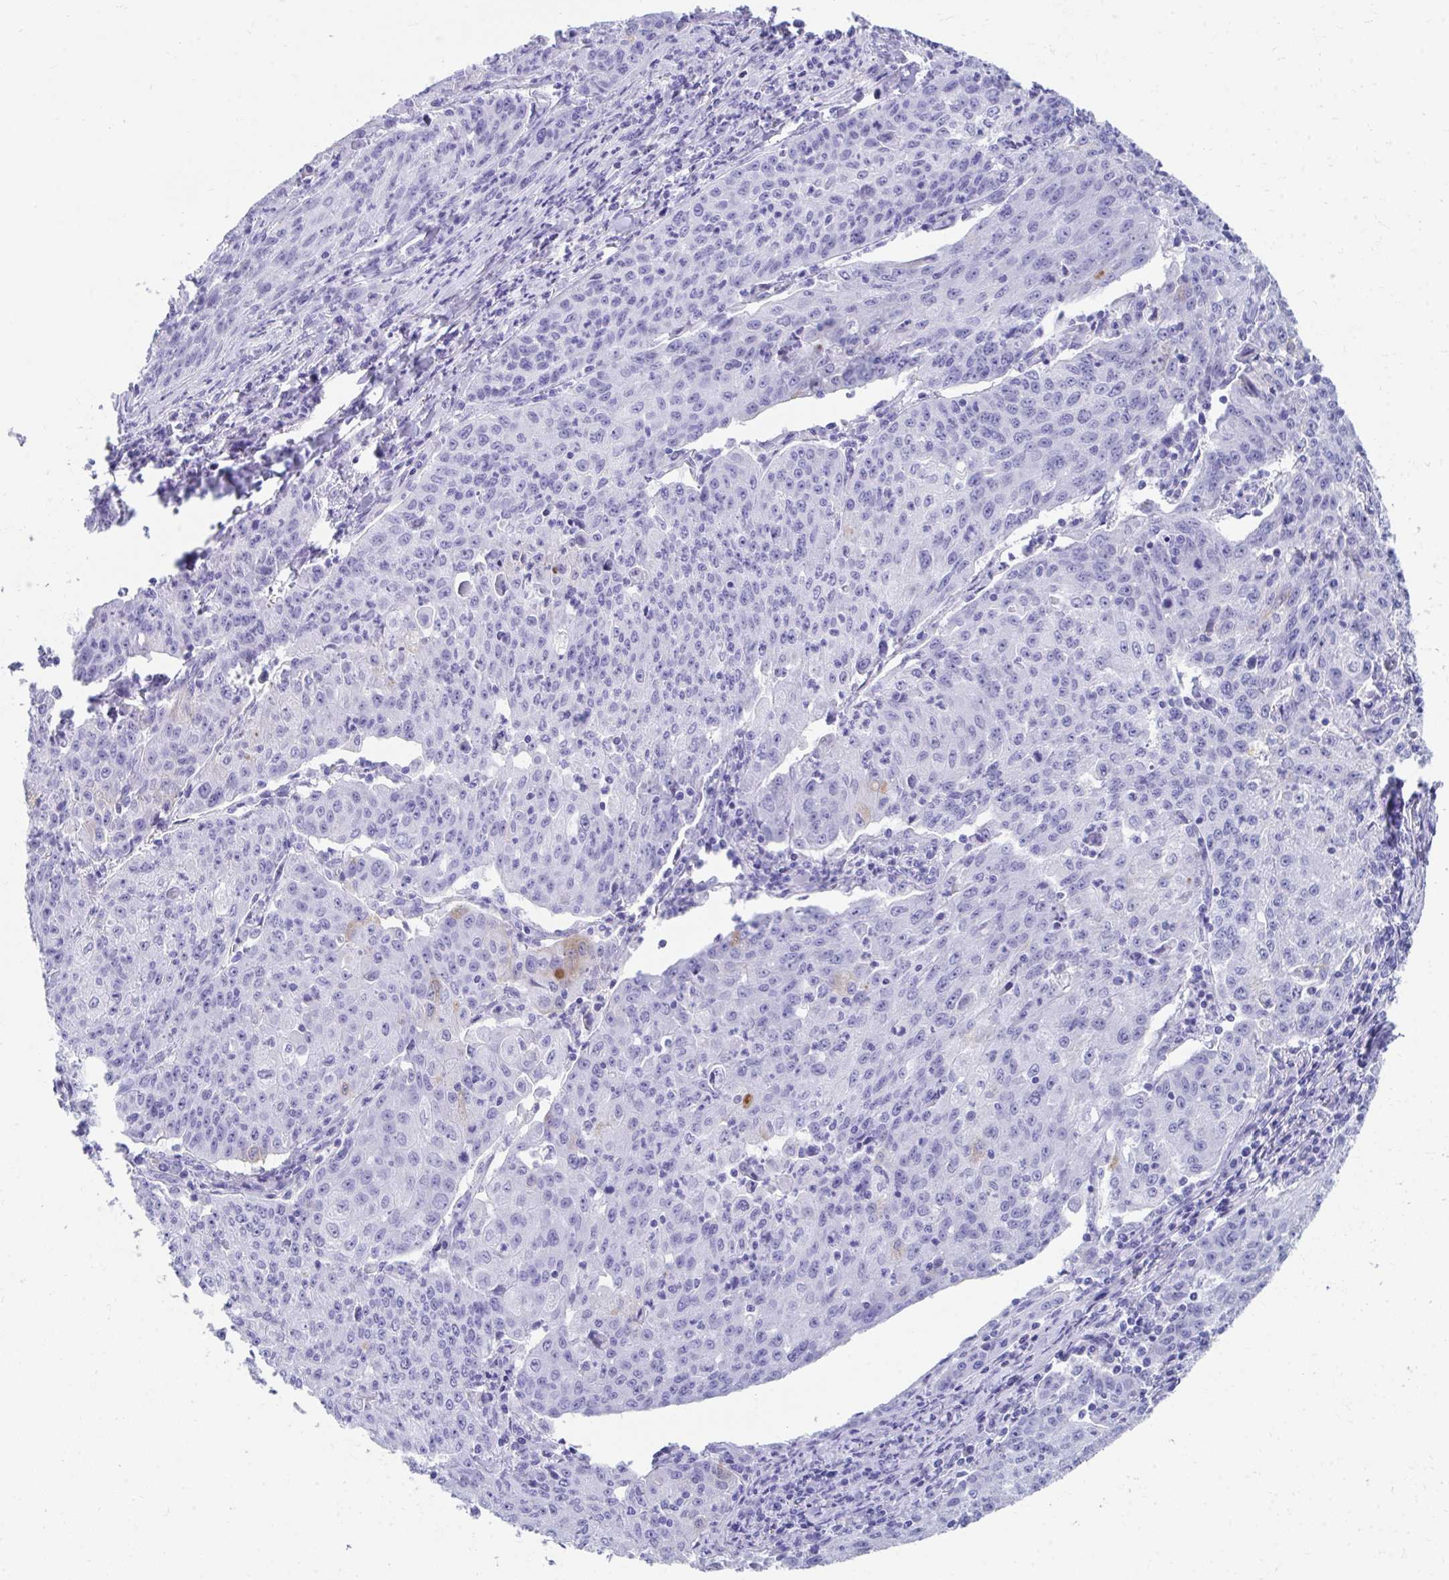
{"staining": {"intensity": "negative", "quantity": "none", "location": "none"}, "tissue": "lung cancer", "cell_type": "Tumor cells", "image_type": "cancer", "snomed": [{"axis": "morphology", "description": "Squamous cell carcinoma, NOS"}, {"axis": "morphology", "description": "Squamous cell carcinoma, metastatic, NOS"}, {"axis": "topography", "description": "Bronchus"}, {"axis": "topography", "description": "Lung"}], "caption": "The photomicrograph exhibits no staining of tumor cells in lung cancer. The staining is performed using DAB brown chromogen with nuclei counter-stained in using hematoxylin.", "gene": "HGD", "patient": {"sex": "male", "age": 62}}